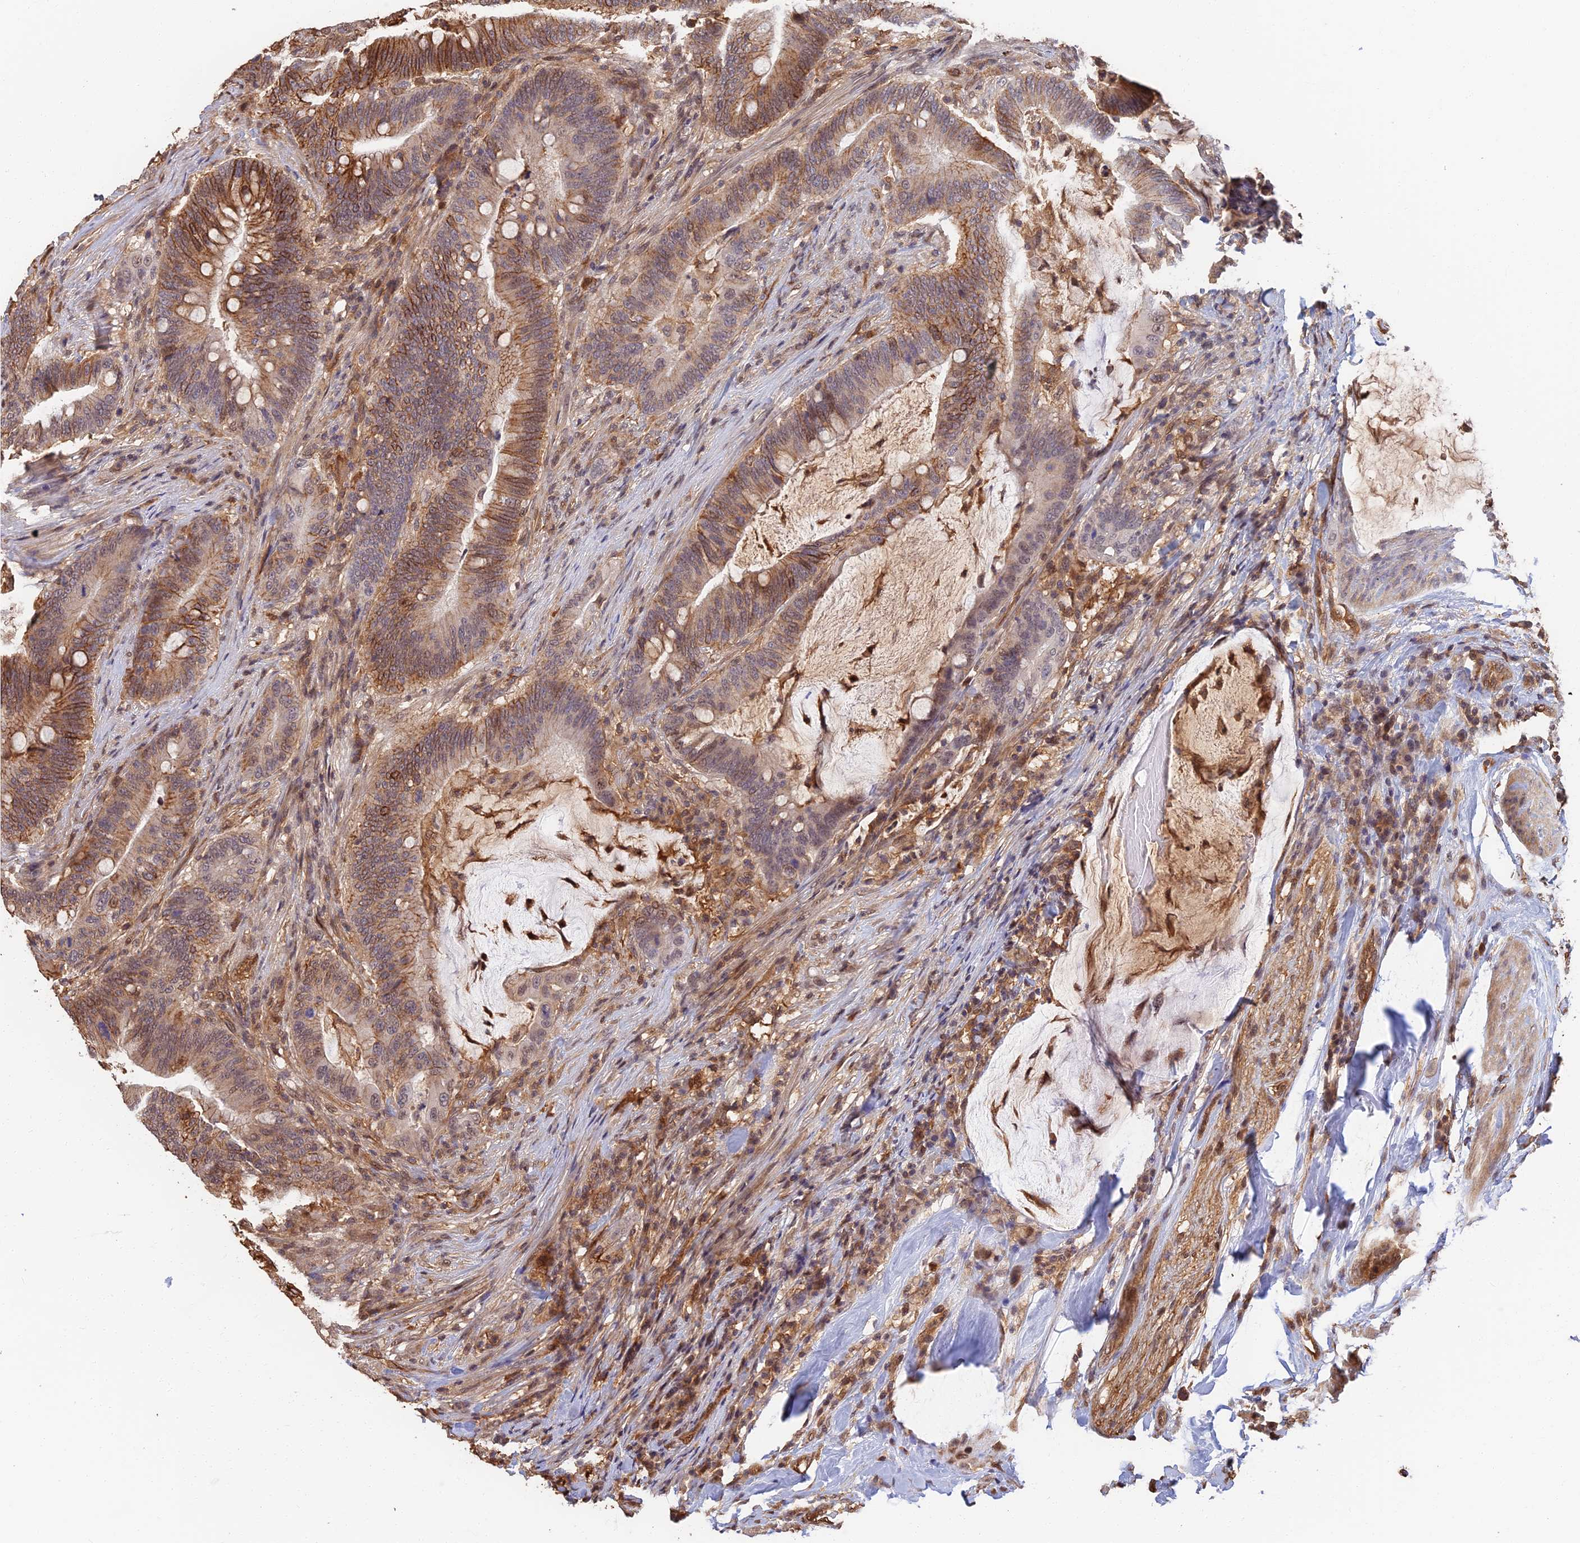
{"staining": {"intensity": "moderate", "quantity": "25%-75%", "location": "cytoplasmic/membranous,nuclear"}, "tissue": "colorectal cancer", "cell_type": "Tumor cells", "image_type": "cancer", "snomed": [{"axis": "morphology", "description": "Adenocarcinoma, NOS"}, {"axis": "topography", "description": "Colon"}], "caption": "A high-resolution image shows IHC staining of colorectal cancer (adenocarcinoma), which demonstrates moderate cytoplasmic/membranous and nuclear positivity in about 25%-75% of tumor cells.", "gene": "LRRN3", "patient": {"sex": "female", "age": 66}}